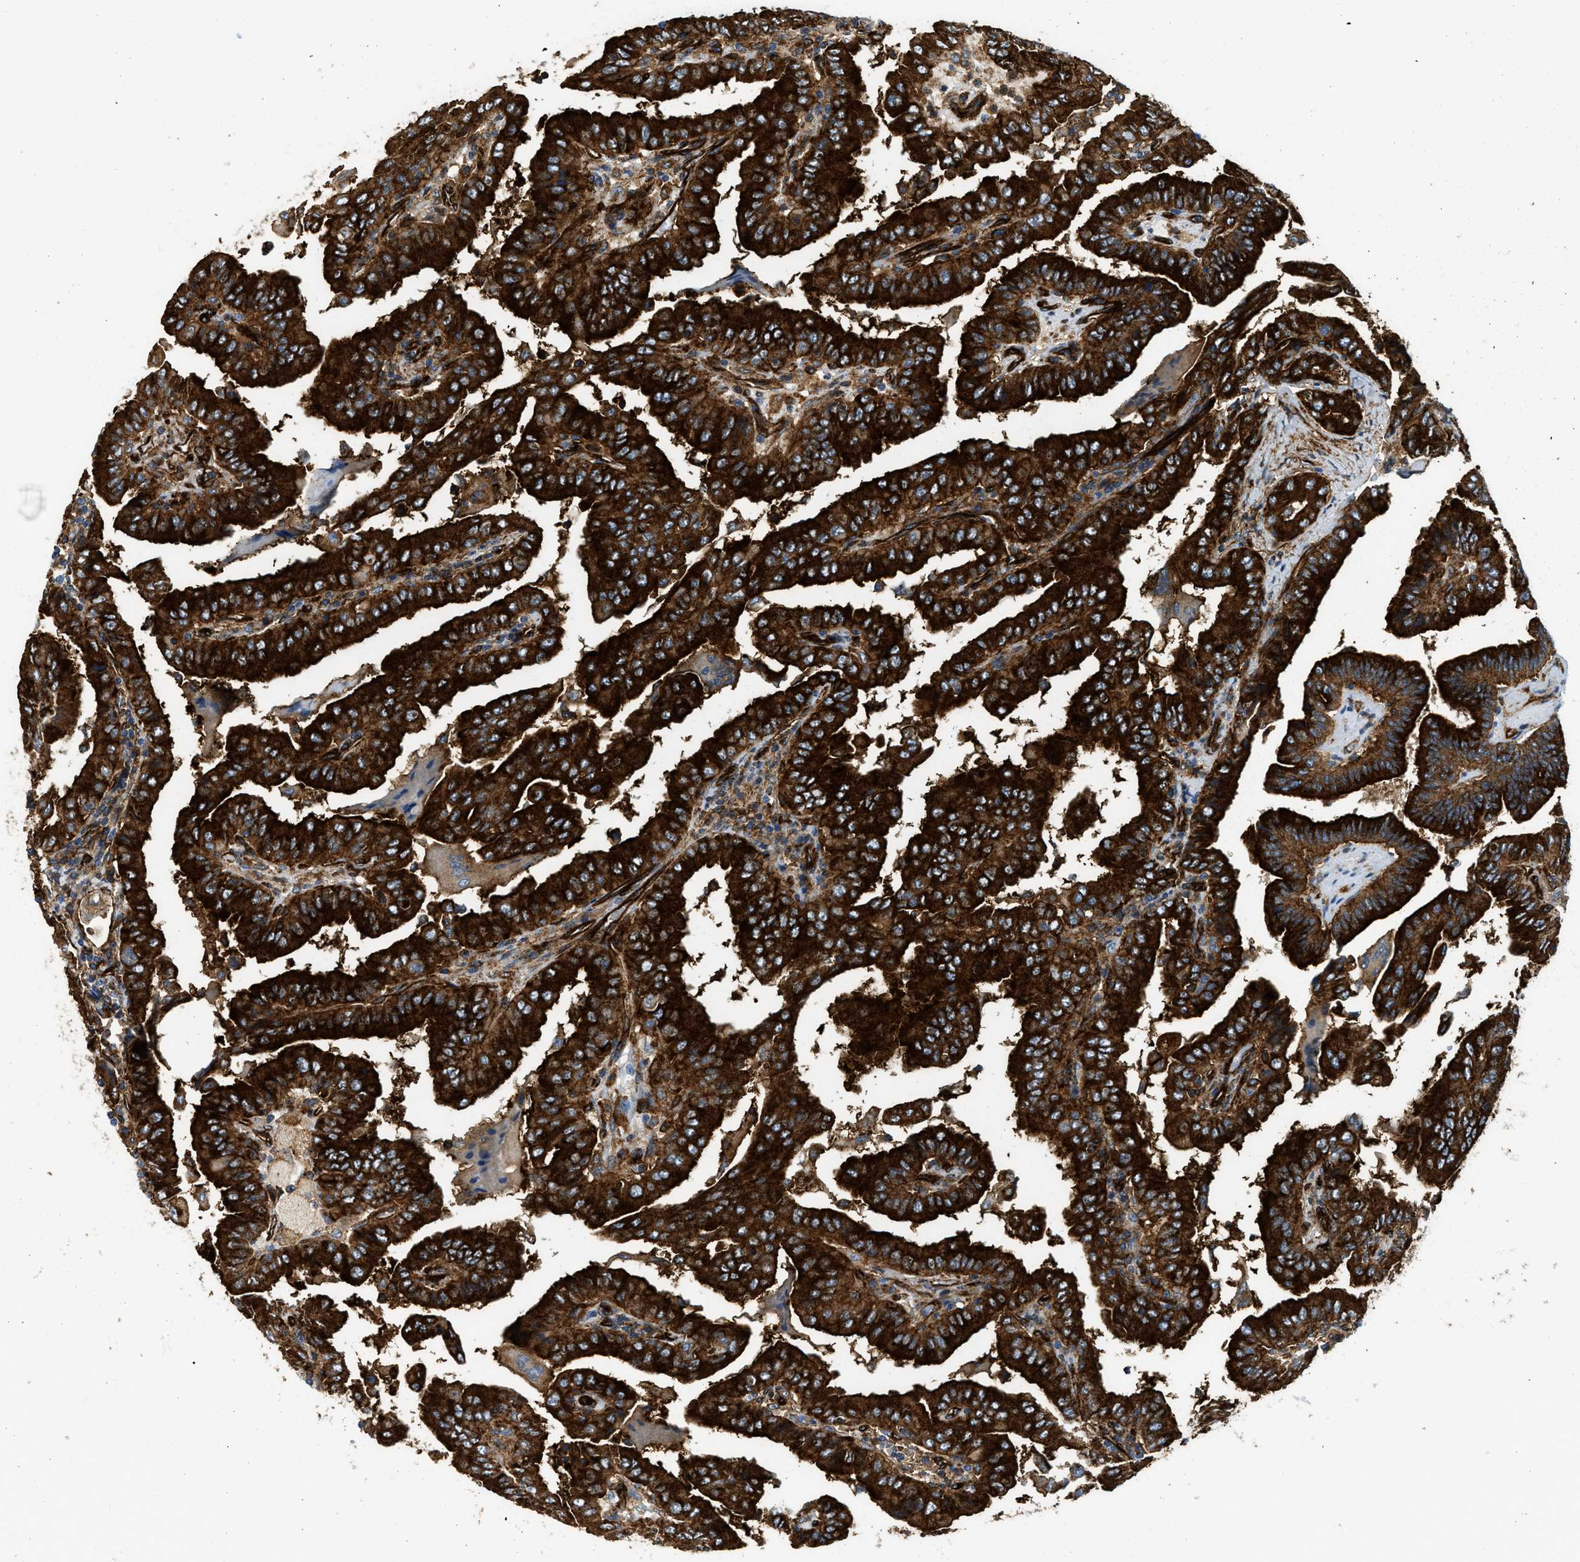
{"staining": {"intensity": "strong", "quantity": ">75%", "location": "cytoplasmic/membranous"}, "tissue": "thyroid cancer", "cell_type": "Tumor cells", "image_type": "cancer", "snomed": [{"axis": "morphology", "description": "Papillary adenocarcinoma, NOS"}, {"axis": "topography", "description": "Thyroid gland"}], "caption": "Human thyroid cancer (papillary adenocarcinoma) stained for a protein (brown) displays strong cytoplasmic/membranous positive expression in about >75% of tumor cells.", "gene": "HIP1", "patient": {"sex": "male", "age": 33}}